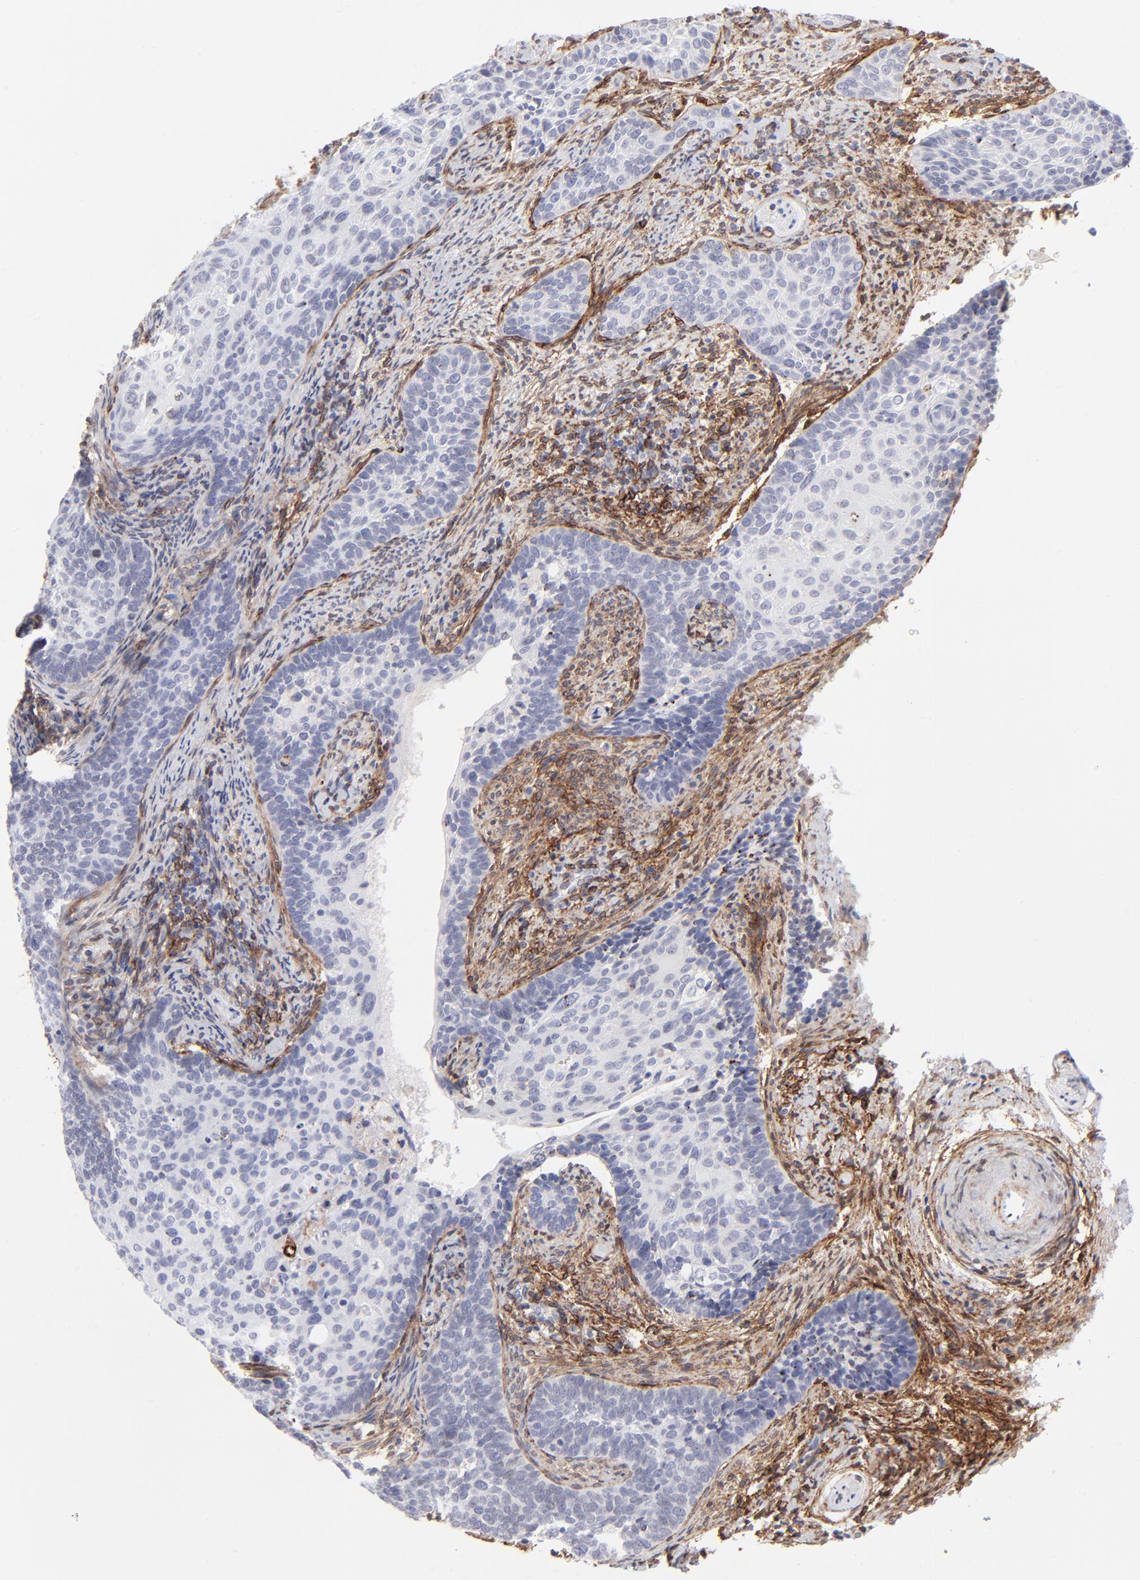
{"staining": {"intensity": "moderate", "quantity": "<25%", "location": "nuclear"}, "tissue": "cervical cancer", "cell_type": "Tumor cells", "image_type": "cancer", "snomed": [{"axis": "morphology", "description": "Squamous cell carcinoma, NOS"}, {"axis": "topography", "description": "Cervix"}], "caption": "Brown immunohistochemical staining in cervical squamous cell carcinoma displays moderate nuclear positivity in approximately <25% of tumor cells.", "gene": "PDGFRB", "patient": {"sex": "female", "age": 33}}